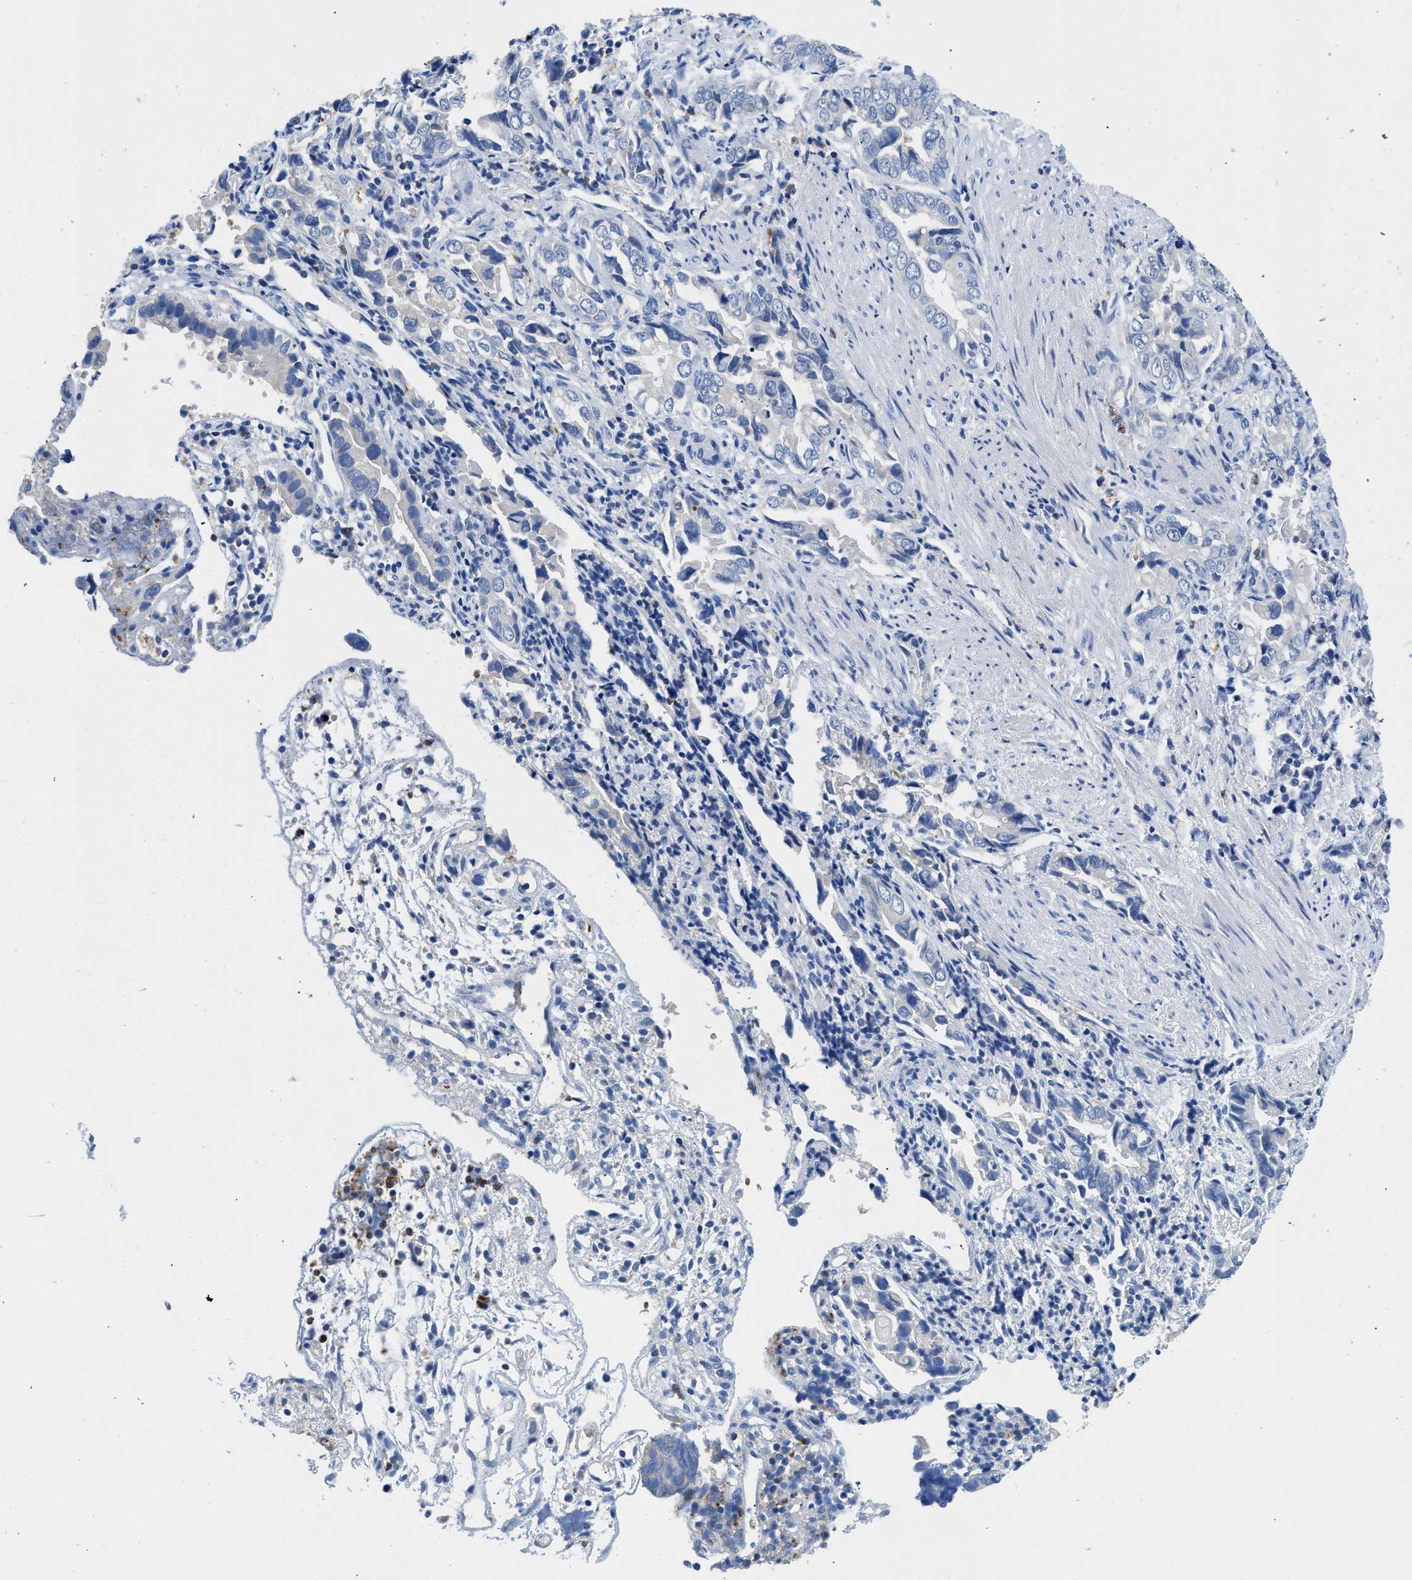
{"staining": {"intensity": "negative", "quantity": "none", "location": "none"}, "tissue": "liver cancer", "cell_type": "Tumor cells", "image_type": "cancer", "snomed": [{"axis": "morphology", "description": "Cholangiocarcinoma"}, {"axis": "topography", "description": "Liver"}], "caption": "High magnification brightfield microscopy of liver cancer stained with DAB (3,3'-diaminobenzidine) (brown) and counterstained with hematoxylin (blue): tumor cells show no significant expression. (IHC, brightfield microscopy, high magnification).", "gene": "NEB", "patient": {"sex": "female", "age": 79}}